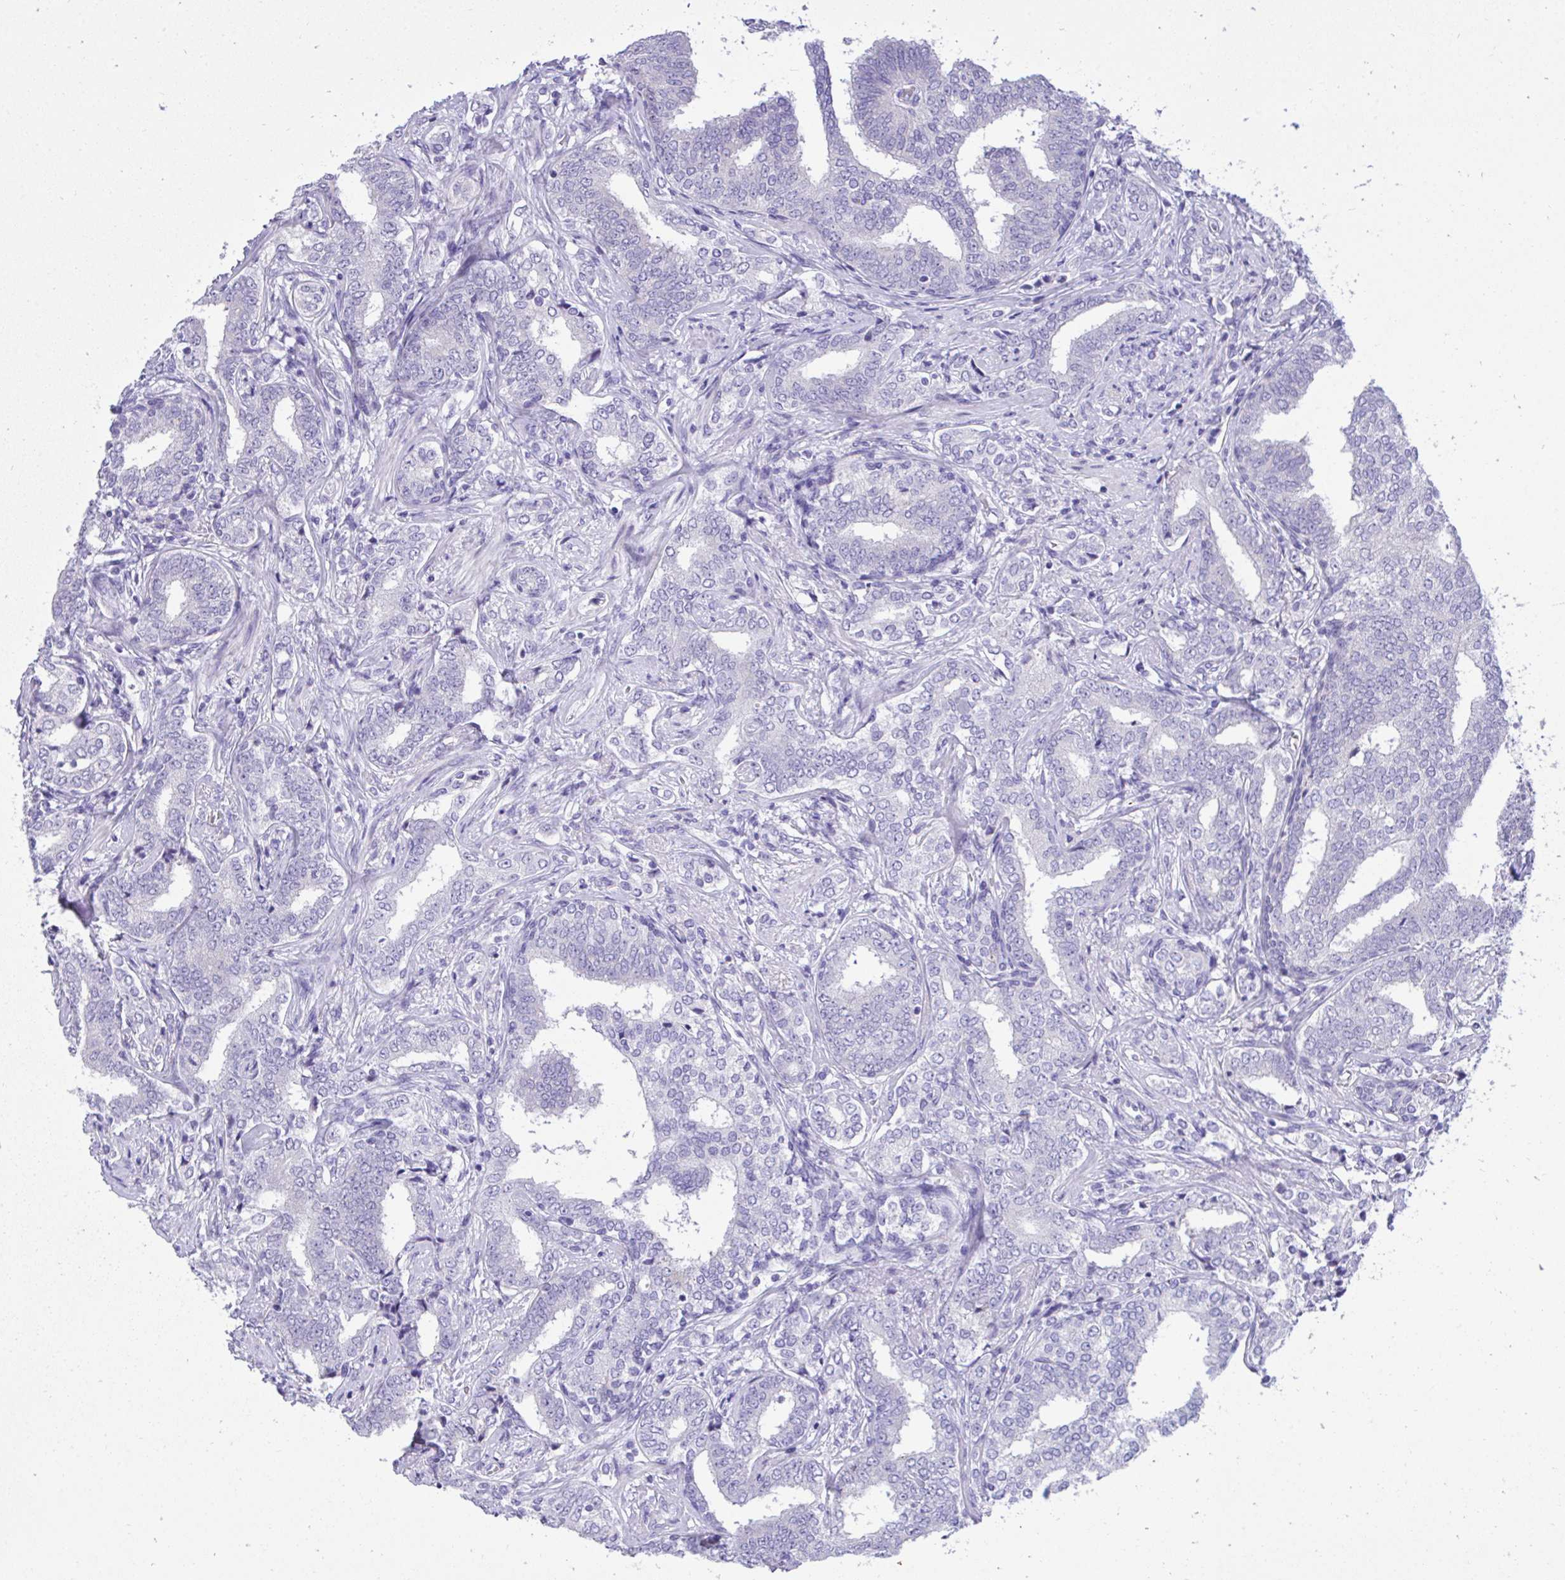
{"staining": {"intensity": "negative", "quantity": "none", "location": "none"}, "tissue": "prostate cancer", "cell_type": "Tumor cells", "image_type": "cancer", "snomed": [{"axis": "morphology", "description": "Adenocarcinoma, High grade"}, {"axis": "topography", "description": "Prostate"}], "caption": "Immunohistochemistry micrograph of high-grade adenocarcinoma (prostate) stained for a protein (brown), which reveals no expression in tumor cells.", "gene": "TMCO5A", "patient": {"sex": "male", "age": 72}}